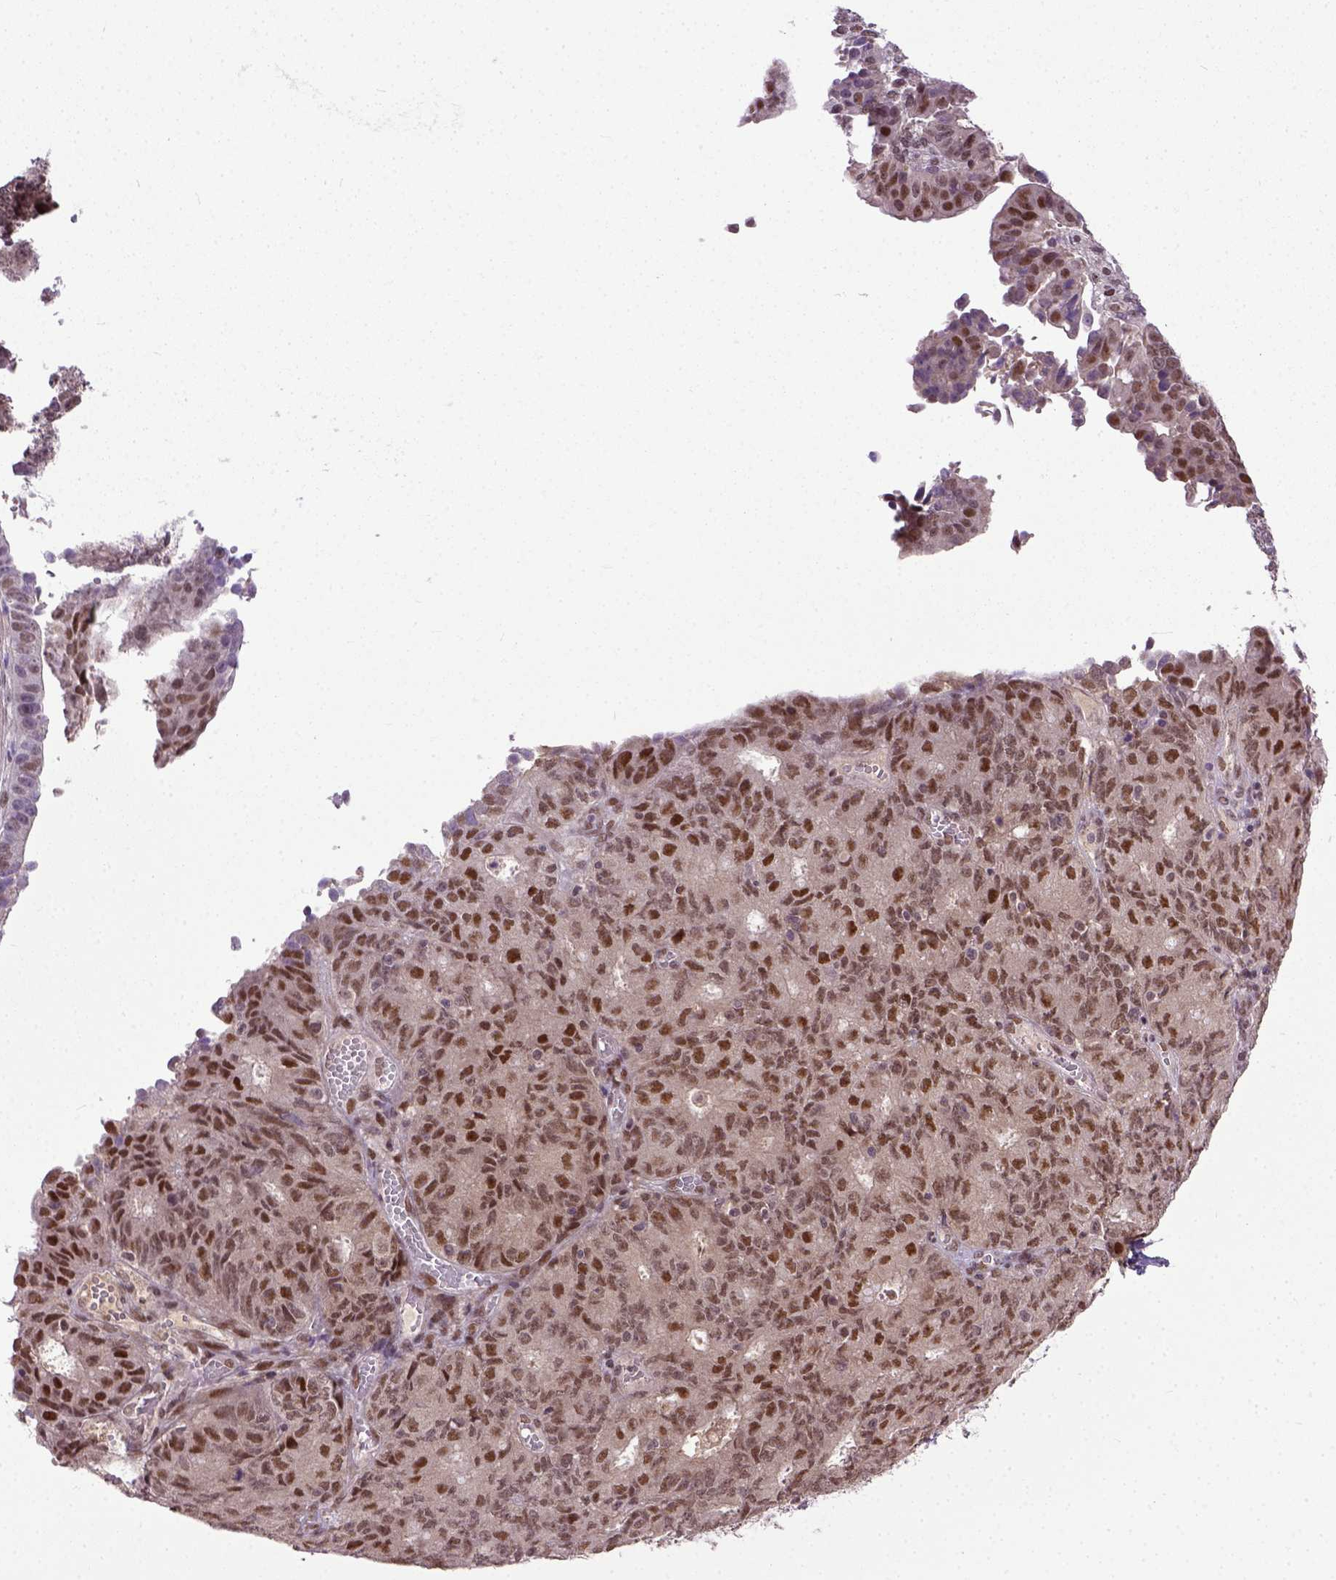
{"staining": {"intensity": "moderate", "quantity": ">75%", "location": "nuclear"}, "tissue": "ovarian cancer", "cell_type": "Tumor cells", "image_type": "cancer", "snomed": [{"axis": "morphology", "description": "Carcinoma, endometroid"}, {"axis": "topography", "description": "Ovary"}], "caption": "Ovarian cancer stained with a brown dye shows moderate nuclear positive expression in about >75% of tumor cells.", "gene": "UBA3", "patient": {"sex": "female", "age": 42}}